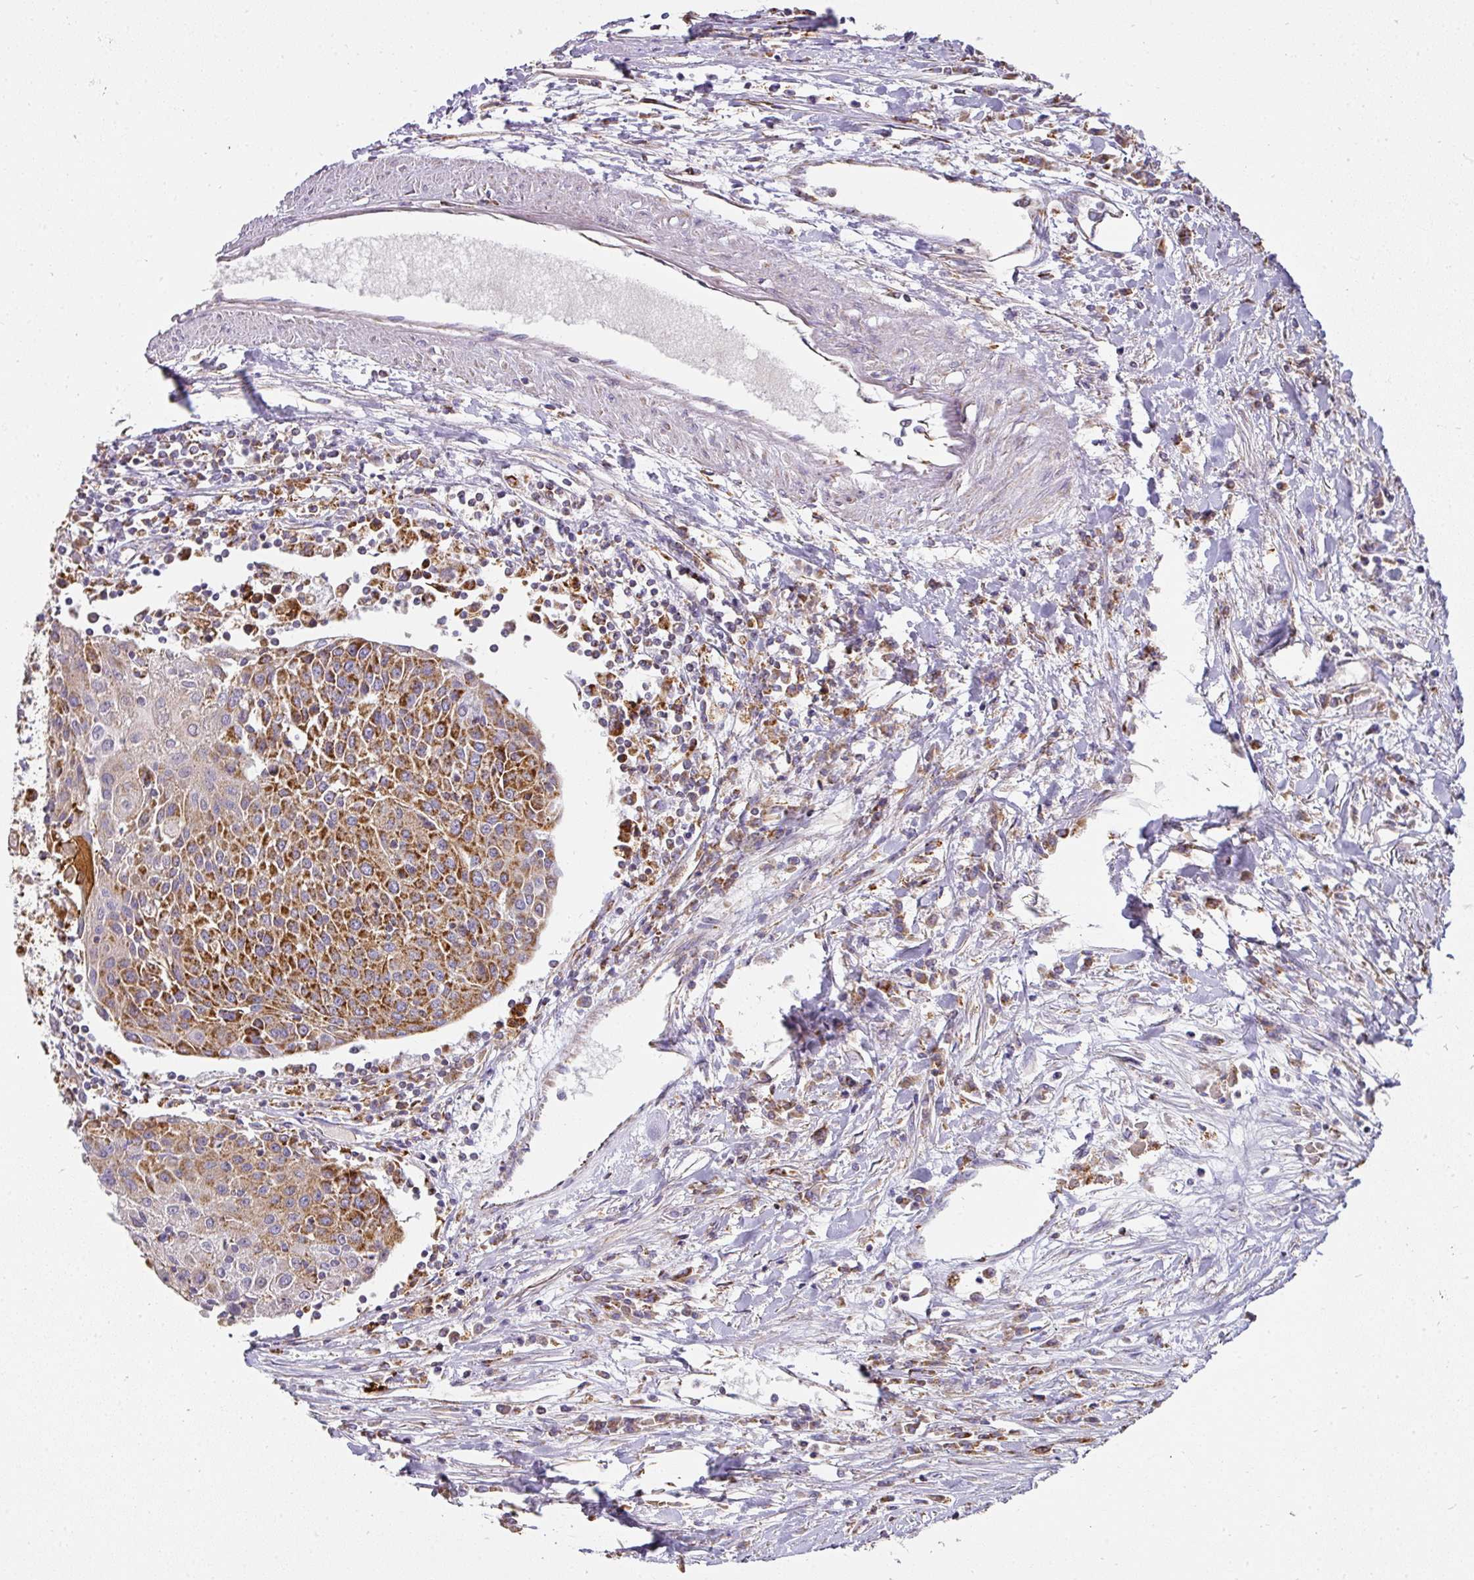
{"staining": {"intensity": "strong", "quantity": ">75%", "location": "cytoplasmic/membranous"}, "tissue": "urothelial cancer", "cell_type": "Tumor cells", "image_type": "cancer", "snomed": [{"axis": "morphology", "description": "Urothelial carcinoma, High grade"}, {"axis": "topography", "description": "Urinary bladder"}], "caption": "Urothelial carcinoma (high-grade) stained for a protein (brown) displays strong cytoplasmic/membranous positive staining in approximately >75% of tumor cells.", "gene": "UQCRFS1", "patient": {"sex": "female", "age": 85}}